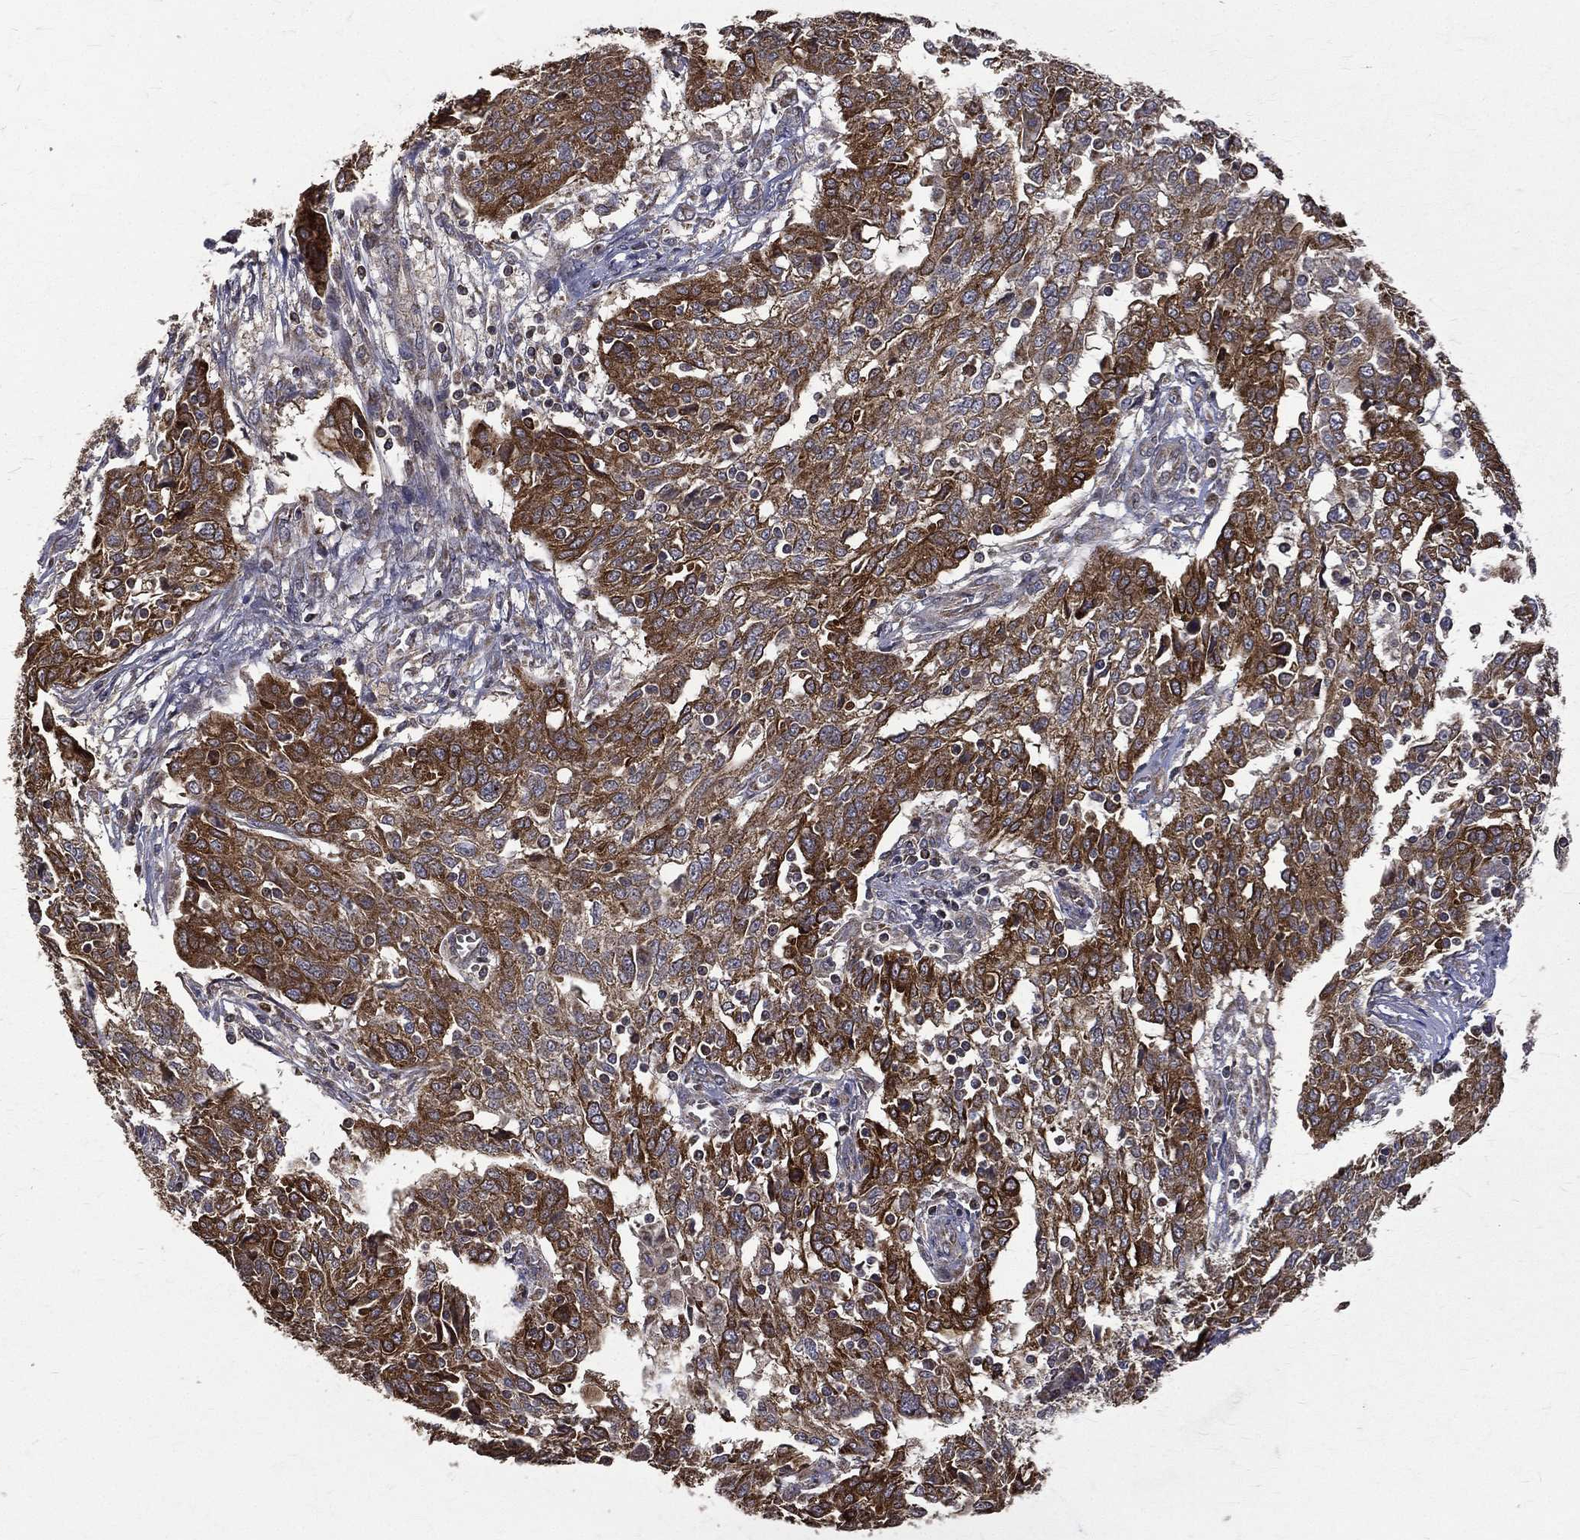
{"staining": {"intensity": "strong", "quantity": ">75%", "location": "cytoplasmic/membranous"}, "tissue": "ovarian cancer", "cell_type": "Tumor cells", "image_type": "cancer", "snomed": [{"axis": "morphology", "description": "Cystadenocarcinoma, serous, NOS"}, {"axis": "topography", "description": "Ovary"}], "caption": "Immunohistochemistry (IHC) histopathology image of human ovarian cancer (serous cystadenocarcinoma) stained for a protein (brown), which demonstrates high levels of strong cytoplasmic/membranous positivity in approximately >75% of tumor cells.", "gene": "RPGR", "patient": {"sex": "female", "age": 67}}